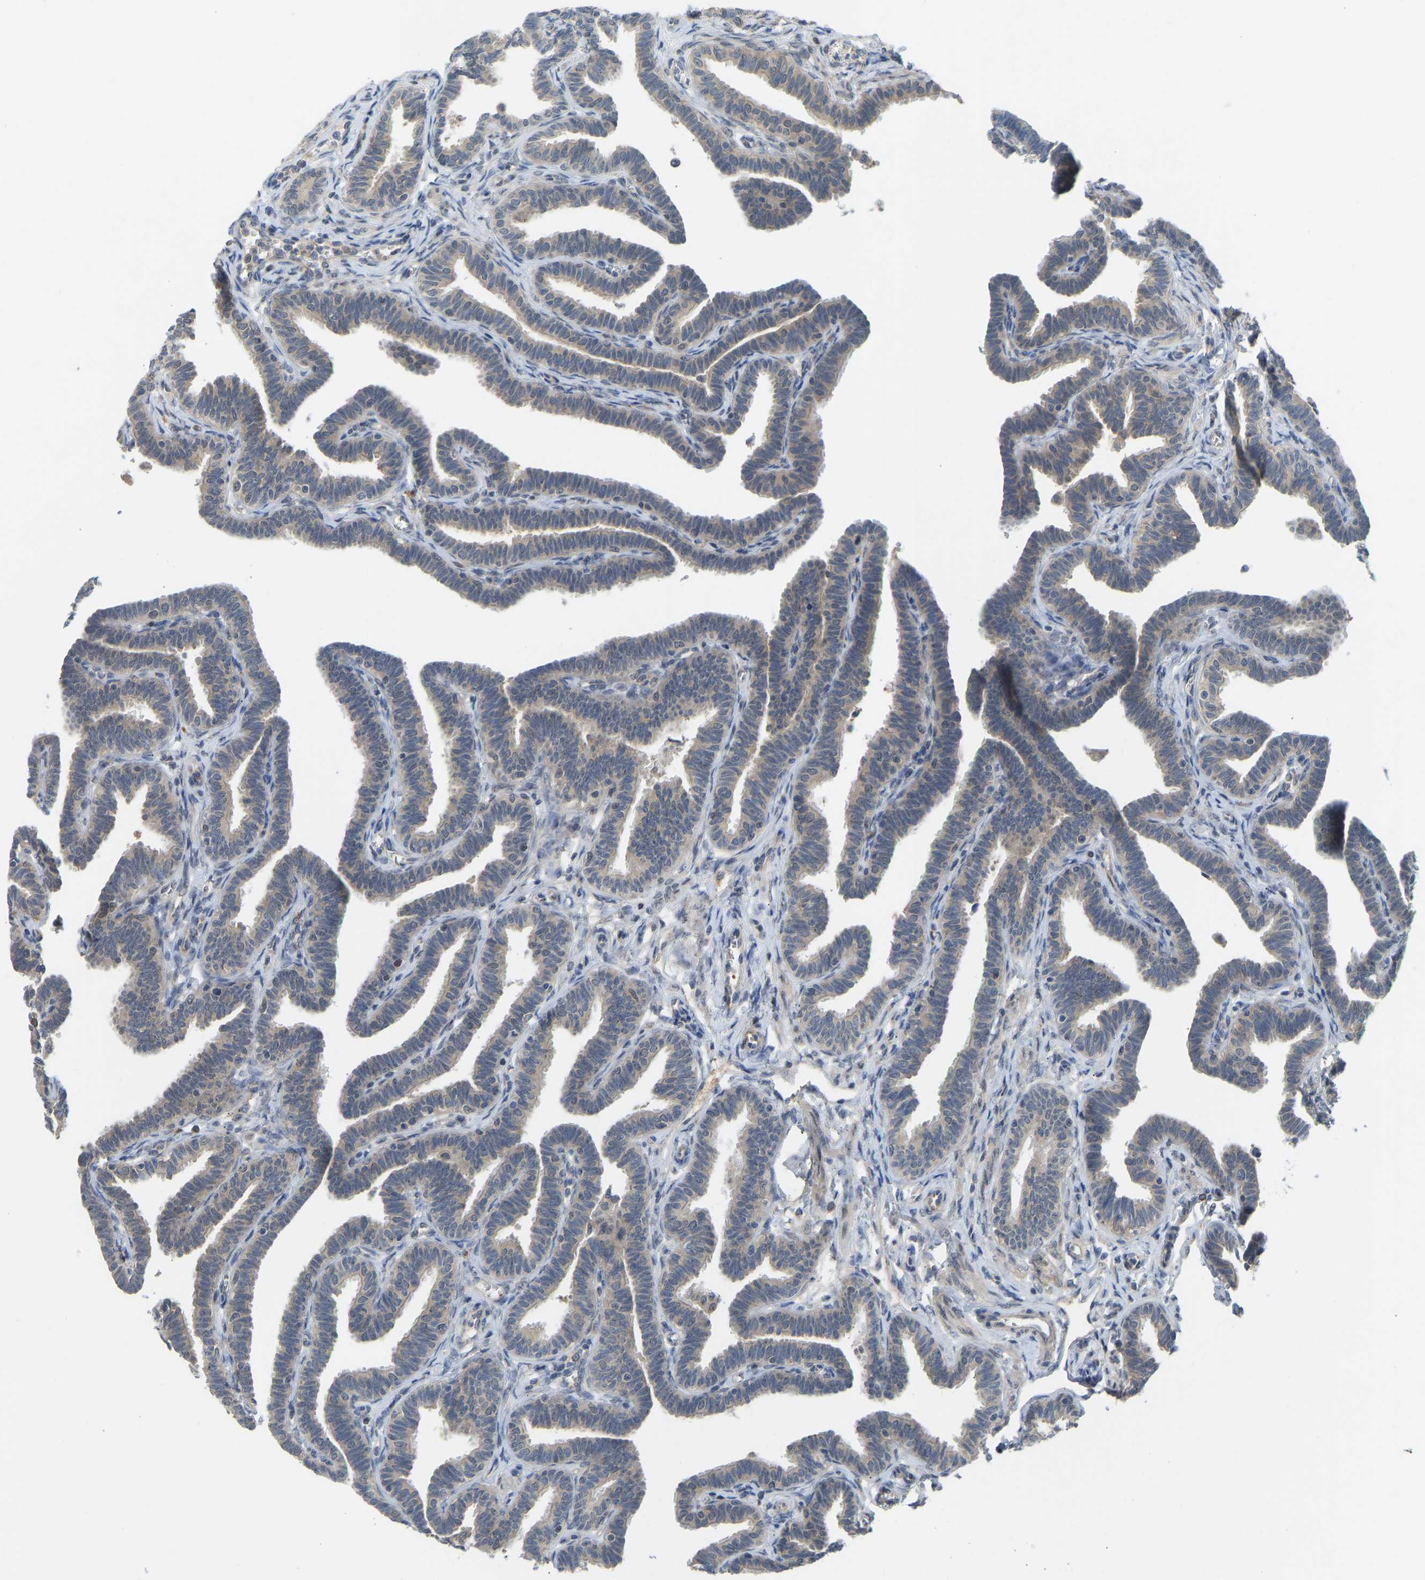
{"staining": {"intensity": "weak", "quantity": "25%-75%", "location": "cytoplasmic/membranous,nuclear"}, "tissue": "fallopian tube", "cell_type": "Glandular cells", "image_type": "normal", "snomed": [{"axis": "morphology", "description": "Normal tissue, NOS"}, {"axis": "topography", "description": "Fallopian tube"}, {"axis": "topography", "description": "Ovary"}], "caption": "DAB immunohistochemical staining of unremarkable human fallopian tube reveals weak cytoplasmic/membranous,nuclear protein staining in about 25%-75% of glandular cells. The protein is stained brown, and the nuclei are stained in blue (DAB IHC with brightfield microscopy, high magnification).", "gene": "ZNF251", "patient": {"sex": "female", "age": 23}}